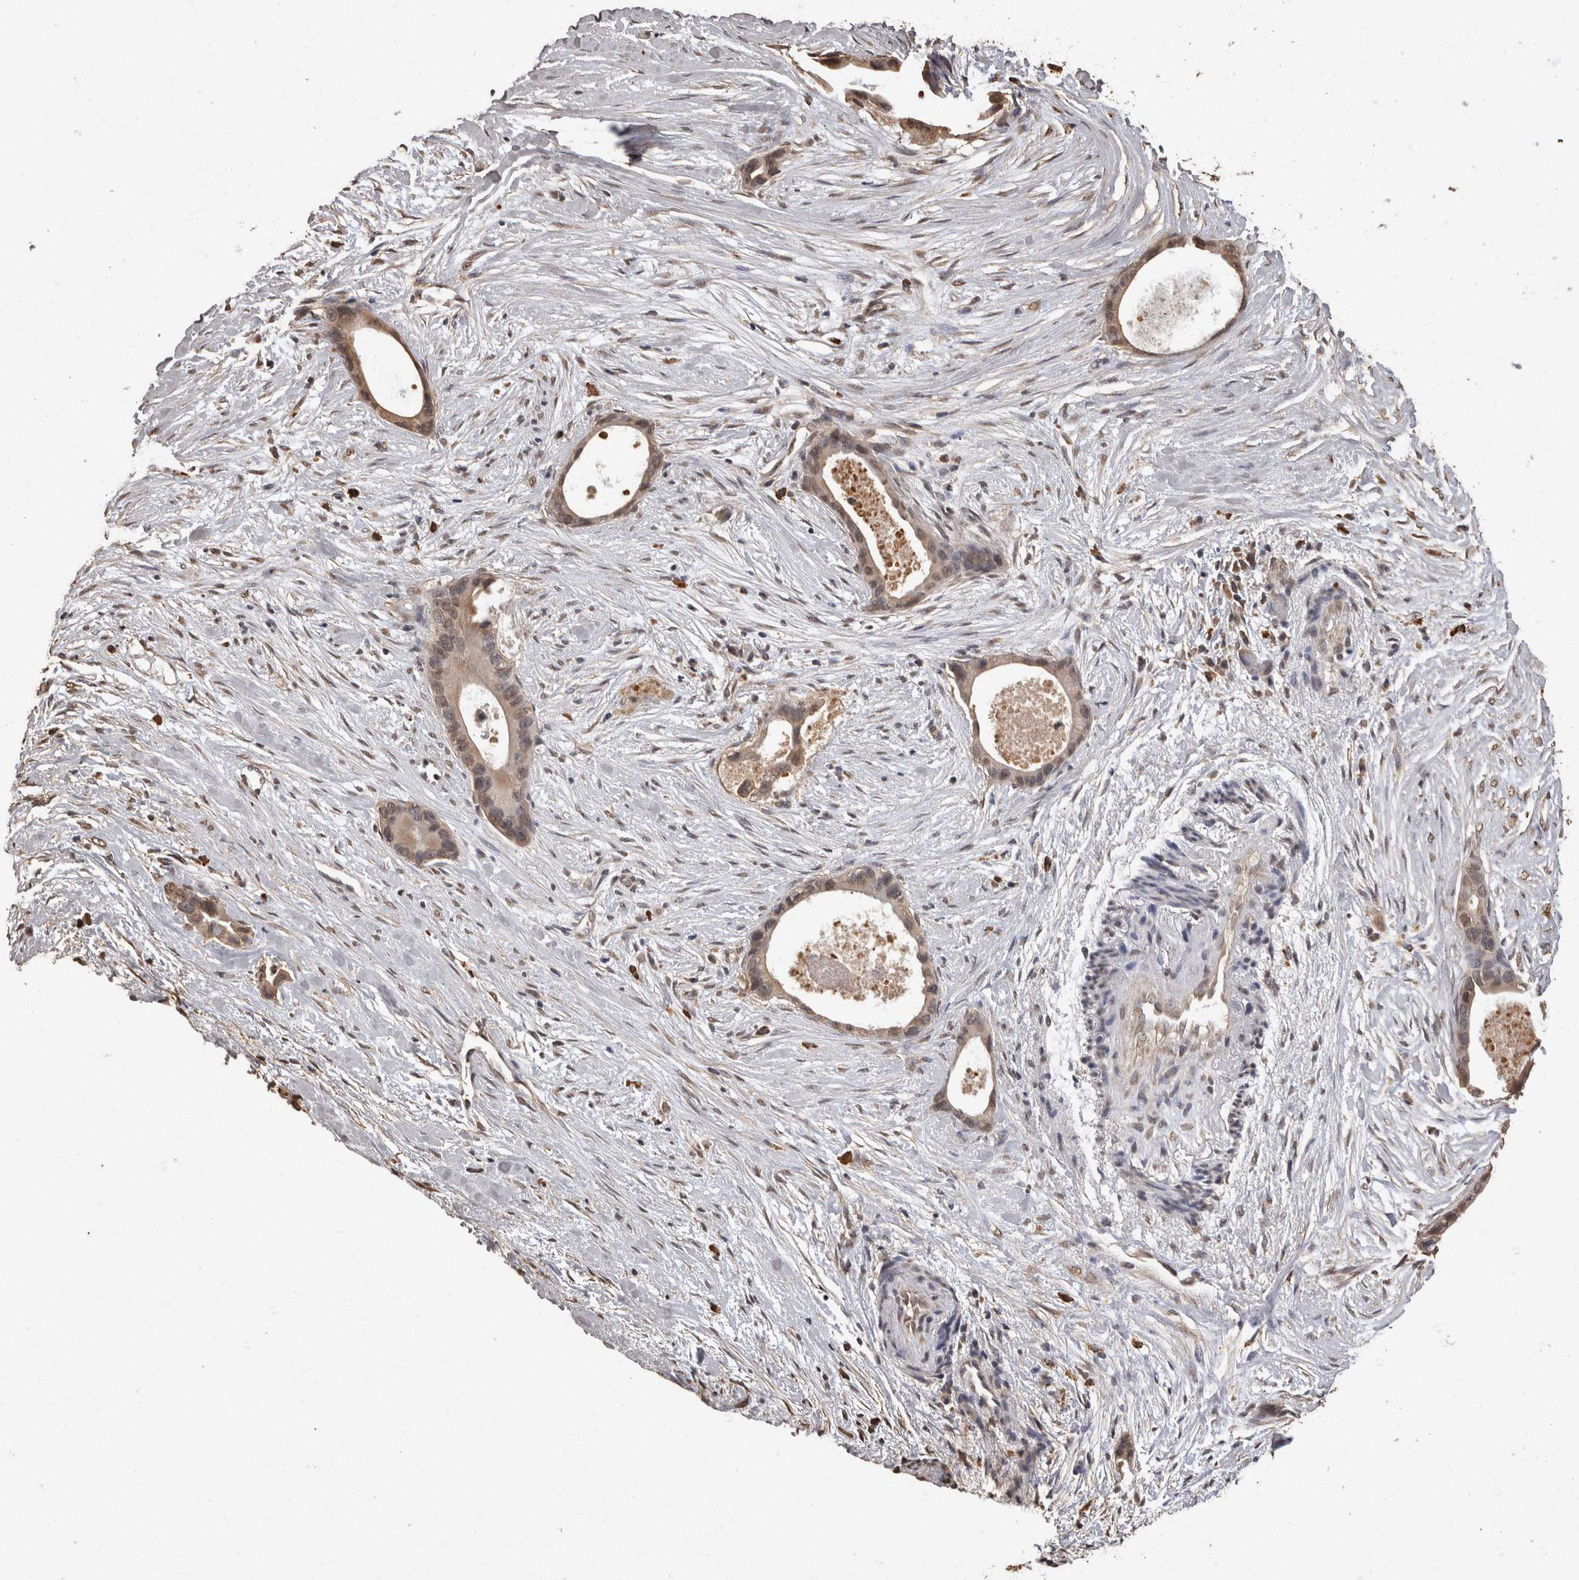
{"staining": {"intensity": "weak", "quantity": "25%-75%", "location": "cytoplasmic/membranous,nuclear"}, "tissue": "liver cancer", "cell_type": "Tumor cells", "image_type": "cancer", "snomed": [{"axis": "morphology", "description": "Cholangiocarcinoma"}, {"axis": "topography", "description": "Liver"}], "caption": "Human liver cancer stained with a brown dye reveals weak cytoplasmic/membranous and nuclear positive positivity in approximately 25%-75% of tumor cells.", "gene": "SOCS5", "patient": {"sex": "female", "age": 55}}